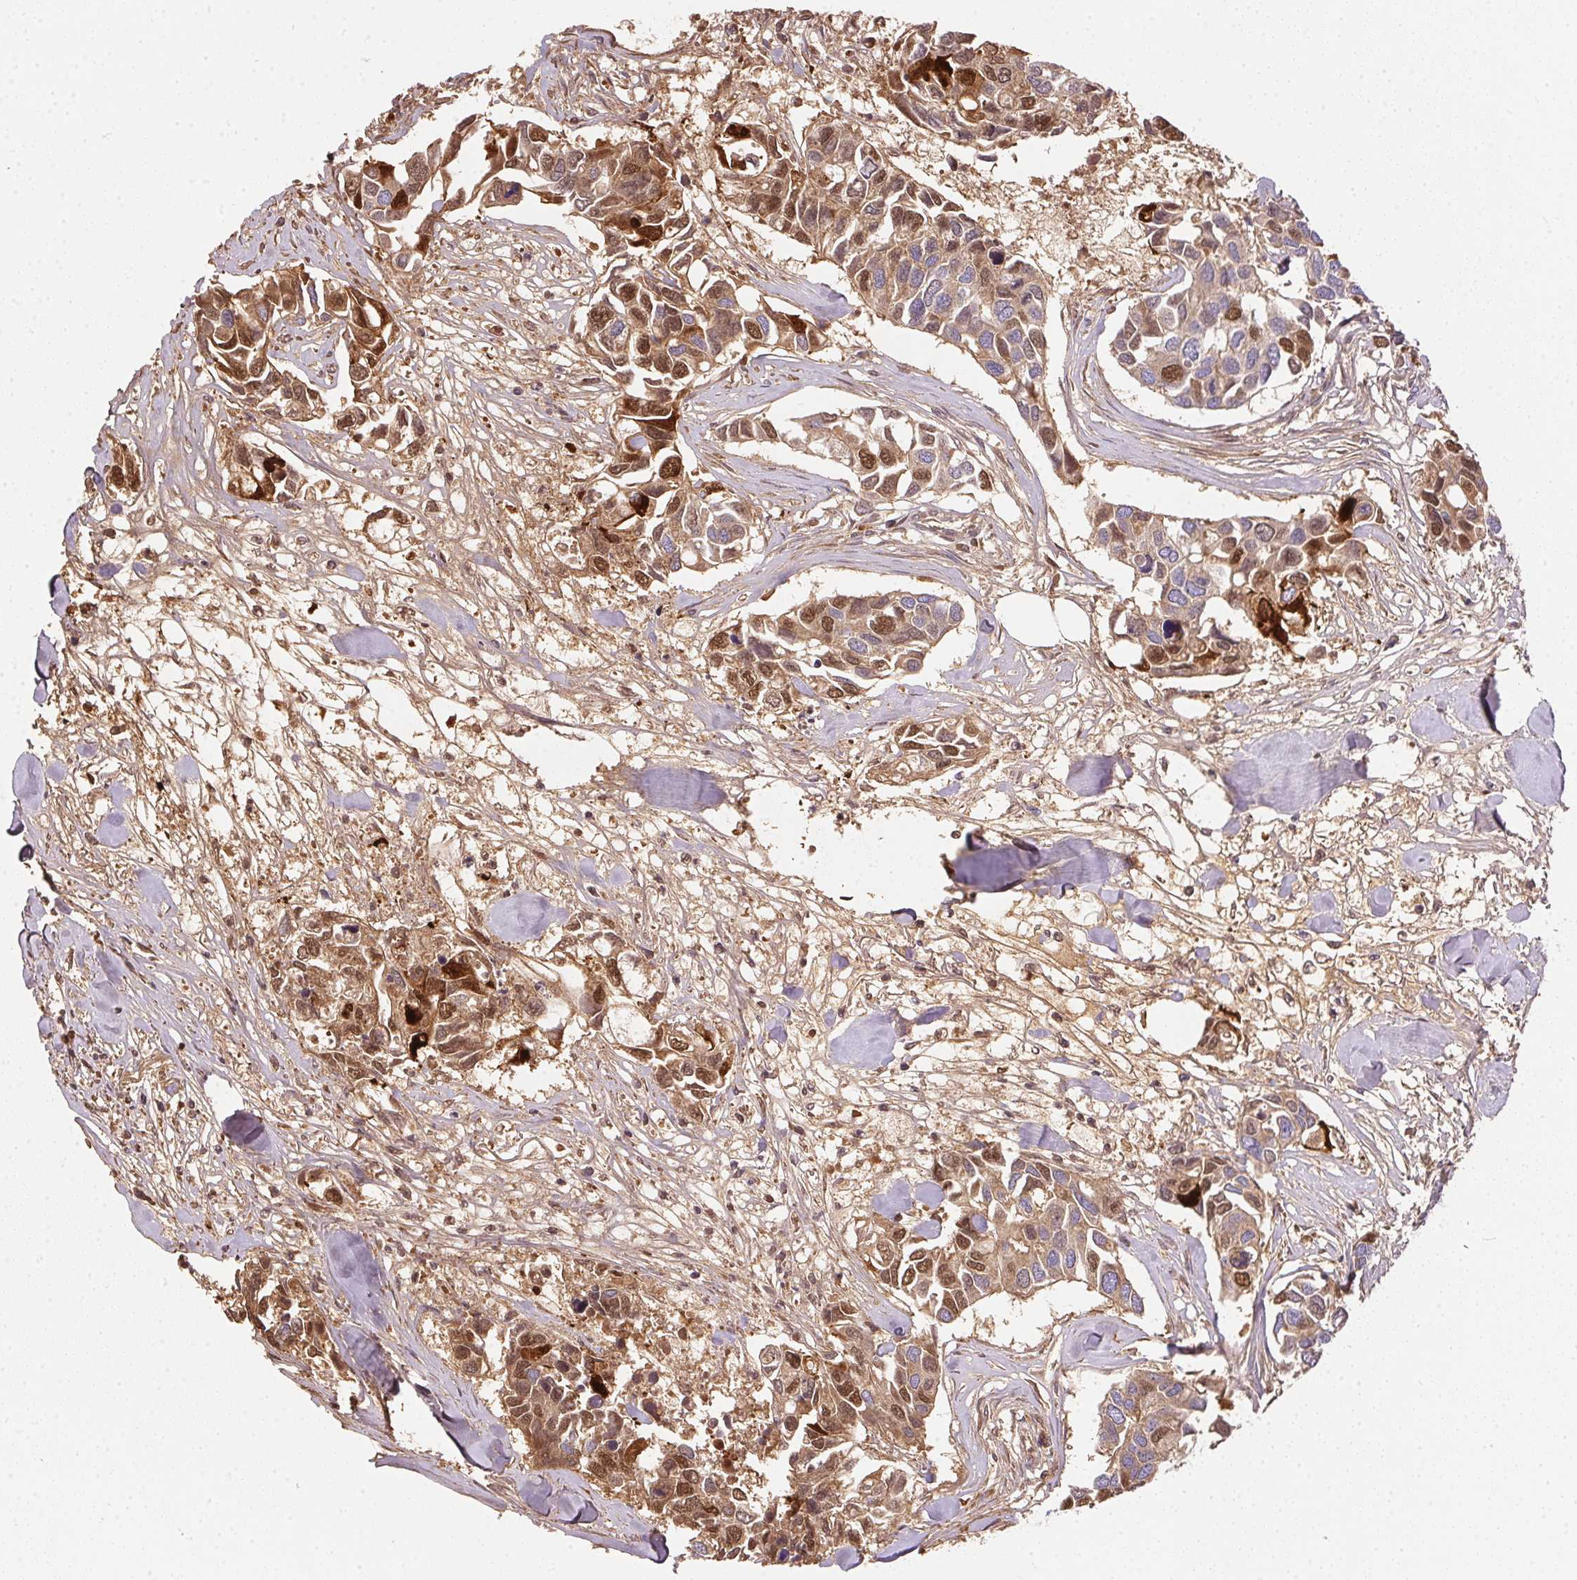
{"staining": {"intensity": "moderate", "quantity": ">75%", "location": "cytoplasmic/membranous,nuclear"}, "tissue": "breast cancer", "cell_type": "Tumor cells", "image_type": "cancer", "snomed": [{"axis": "morphology", "description": "Duct carcinoma"}, {"axis": "topography", "description": "Breast"}], "caption": "Breast intraductal carcinoma was stained to show a protein in brown. There is medium levels of moderate cytoplasmic/membranous and nuclear positivity in about >75% of tumor cells. The staining was performed using DAB to visualize the protein expression in brown, while the nuclei were stained in blue with hematoxylin (Magnification: 20x).", "gene": "ORM1", "patient": {"sex": "female", "age": 83}}